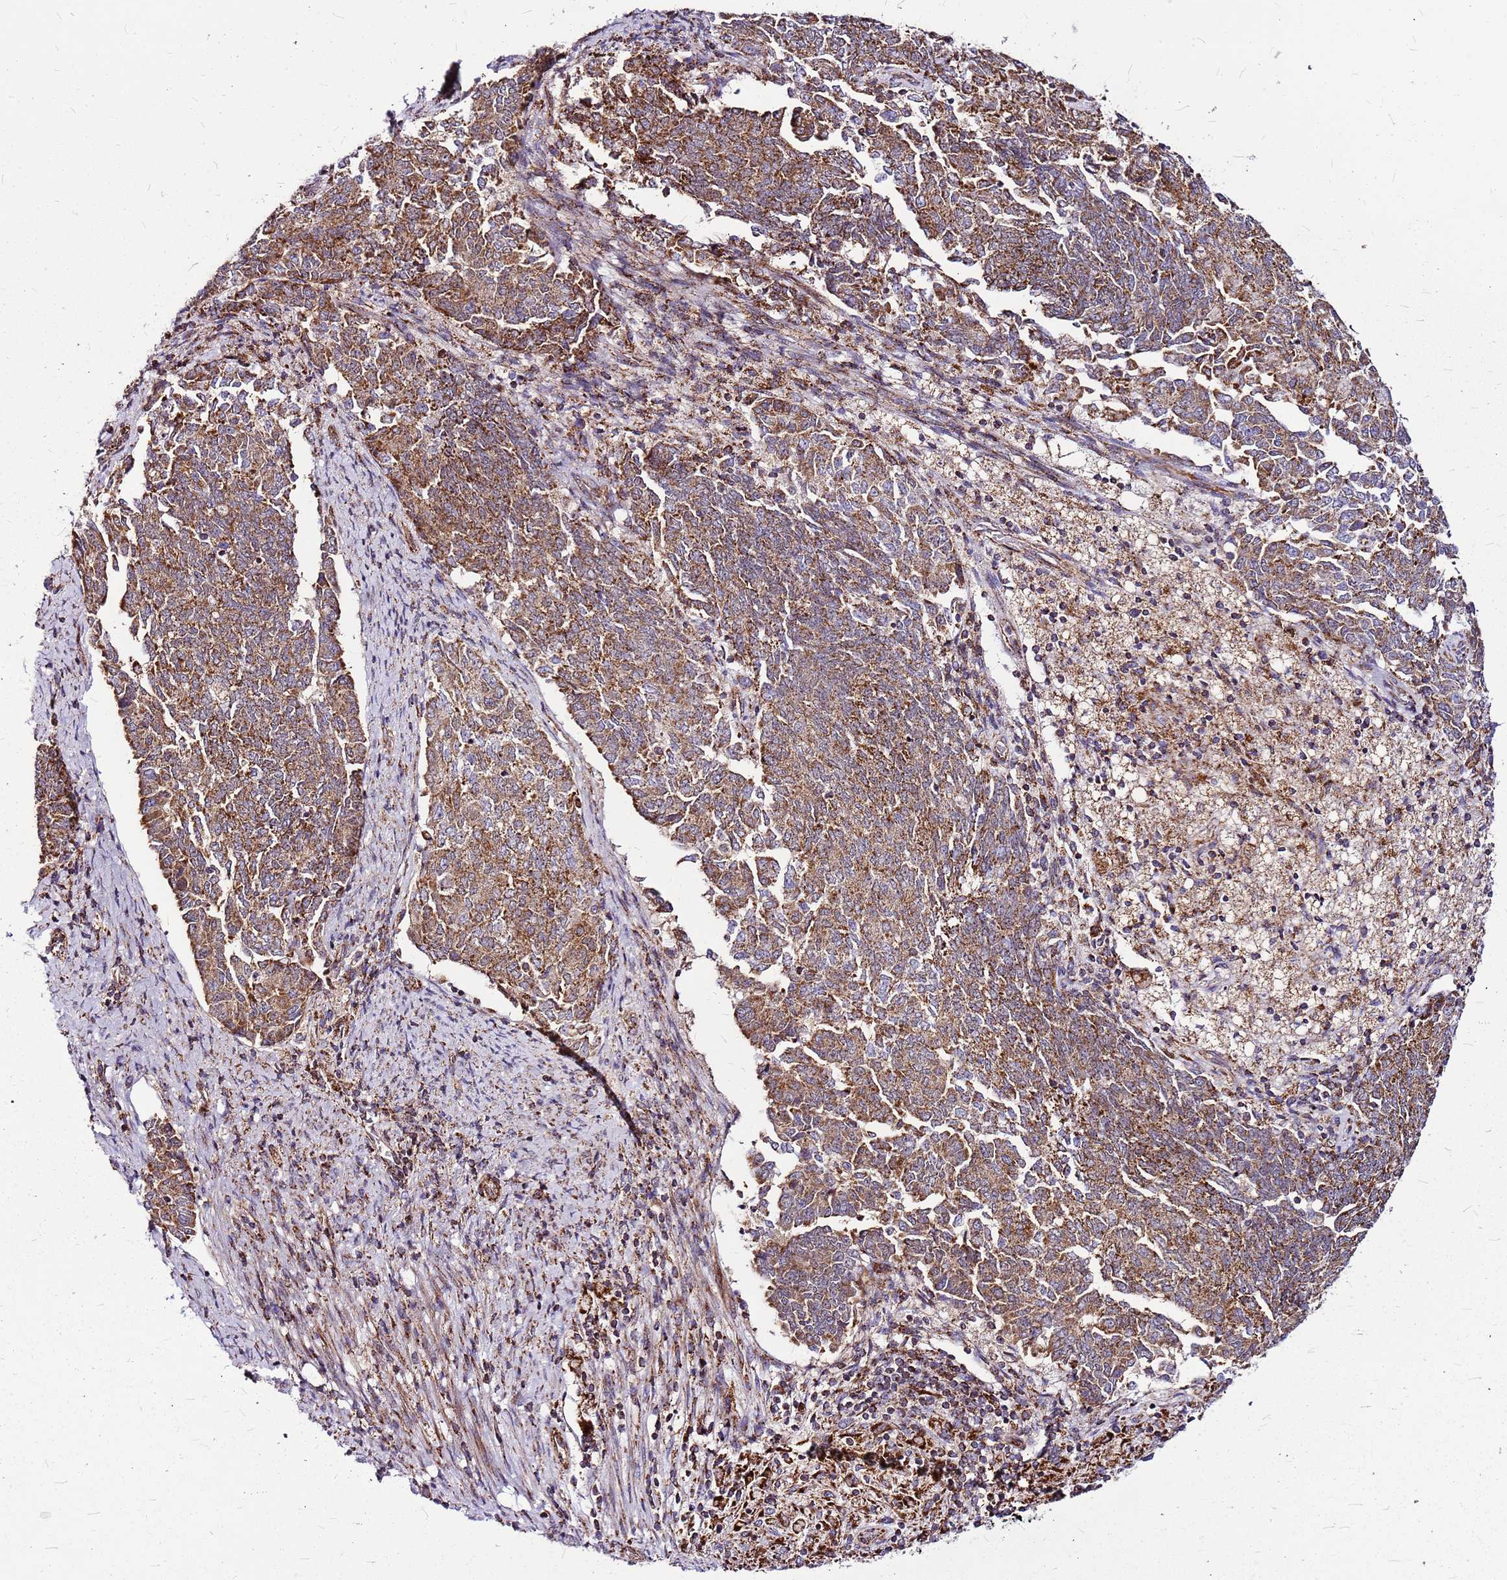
{"staining": {"intensity": "moderate", "quantity": ">75%", "location": "cytoplasmic/membranous"}, "tissue": "endometrial cancer", "cell_type": "Tumor cells", "image_type": "cancer", "snomed": [{"axis": "morphology", "description": "Adenocarcinoma, NOS"}, {"axis": "topography", "description": "Endometrium"}], "caption": "High-power microscopy captured an immunohistochemistry (IHC) histopathology image of endometrial cancer, revealing moderate cytoplasmic/membranous staining in approximately >75% of tumor cells.", "gene": "OR51T1", "patient": {"sex": "female", "age": 80}}